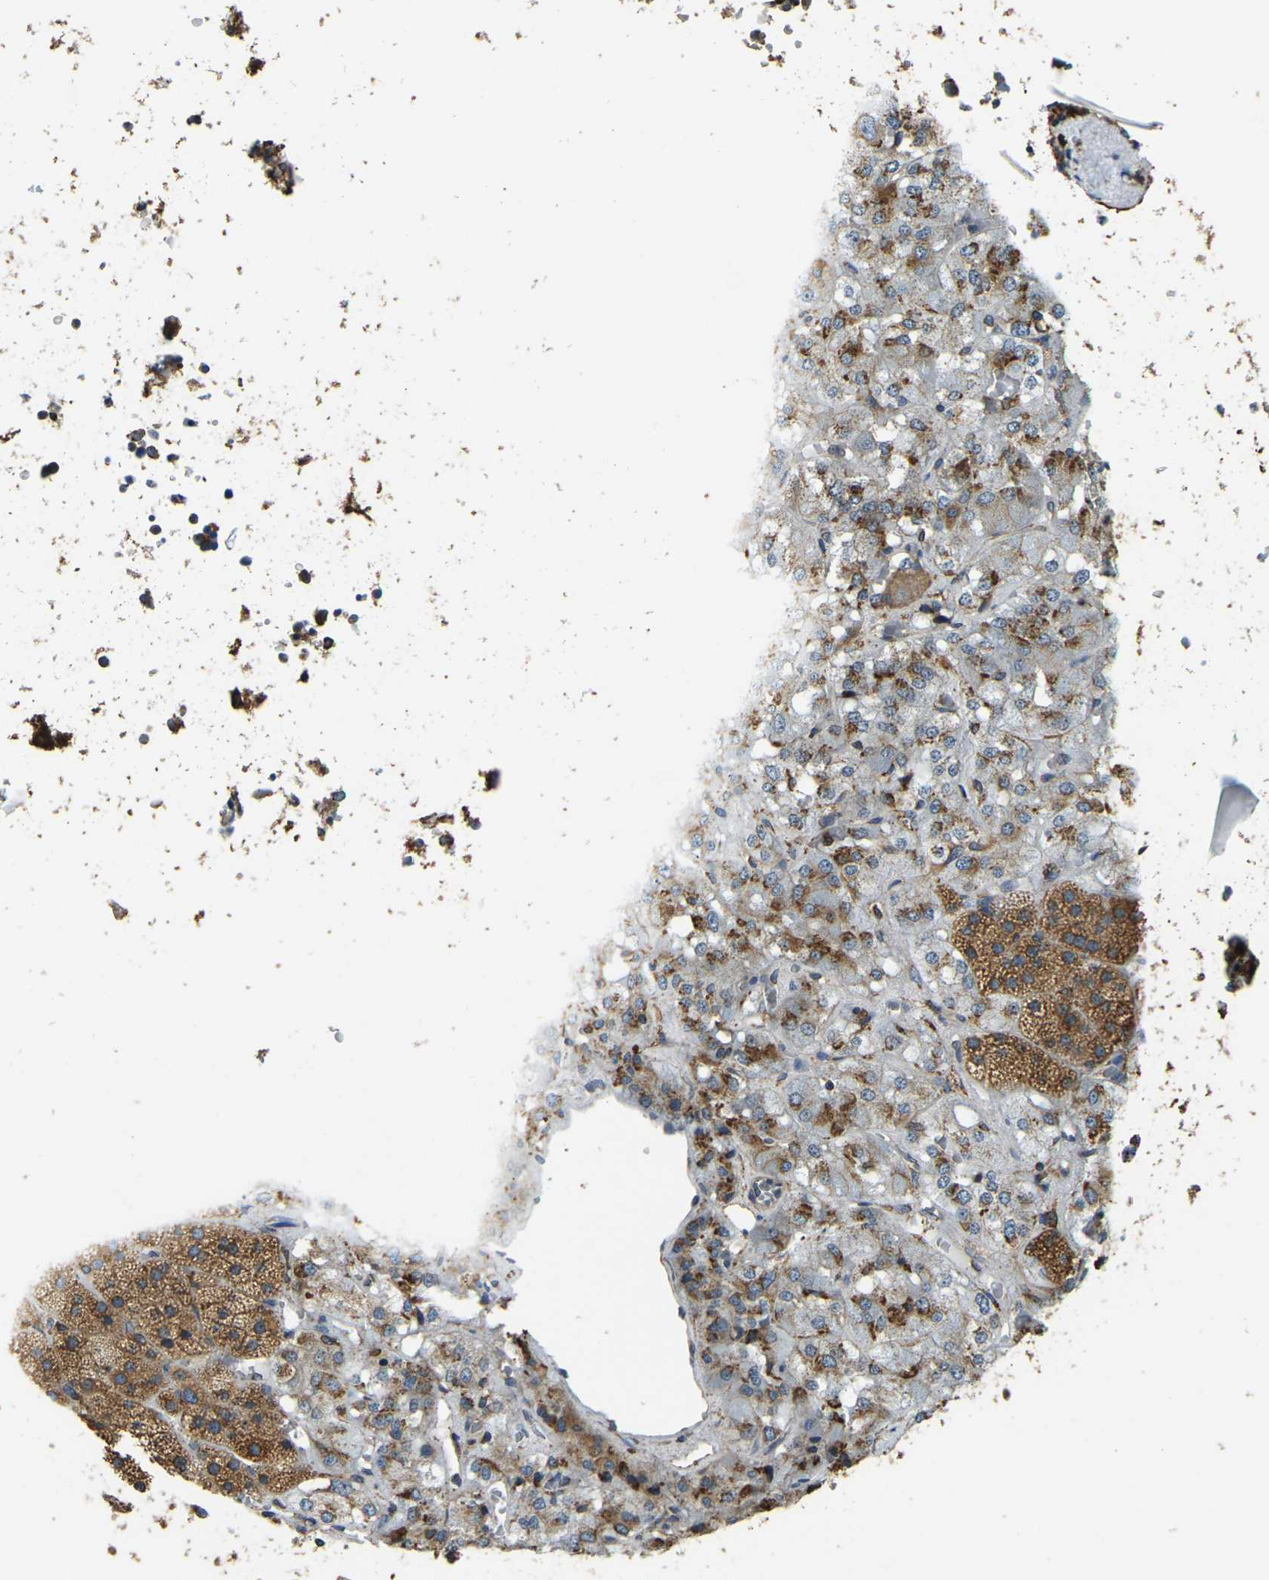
{"staining": {"intensity": "strong", "quantity": ">75%", "location": "cytoplasmic/membranous"}, "tissue": "adrenal gland", "cell_type": "Glandular cells", "image_type": "normal", "snomed": [{"axis": "morphology", "description": "Normal tissue, NOS"}, {"axis": "topography", "description": "Adrenal gland"}], "caption": "Protein staining demonstrates strong cytoplasmic/membranous positivity in about >75% of glandular cells in unremarkable adrenal gland. The staining is performed using DAB brown chromogen to label protein expression. The nuclei are counter-stained blue using hematoxylin.", "gene": "RNF115", "patient": {"sex": "male", "age": 57}}